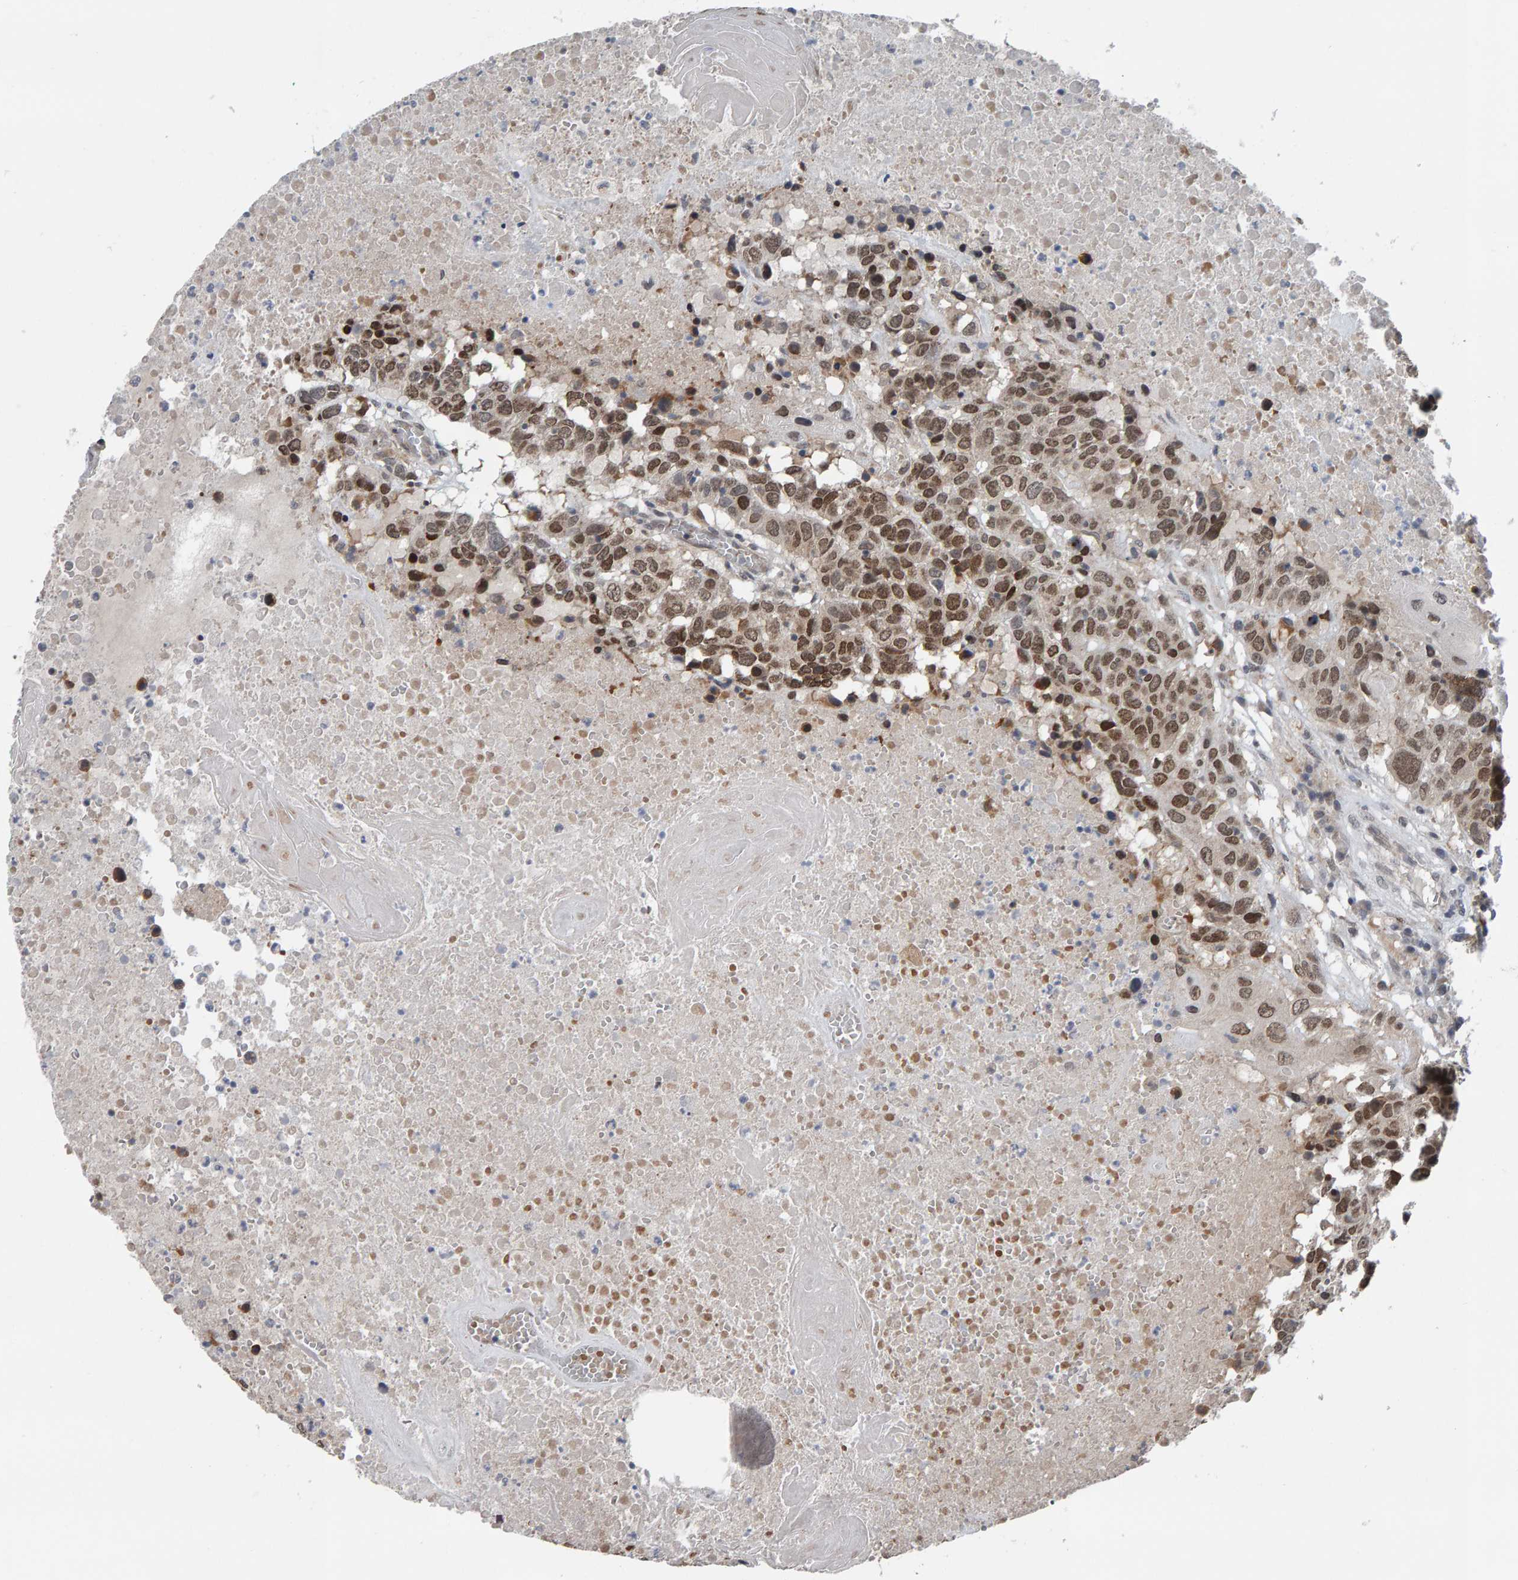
{"staining": {"intensity": "moderate", "quantity": ">75%", "location": "nuclear"}, "tissue": "head and neck cancer", "cell_type": "Tumor cells", "image_type": "cancer", "snomed": [{"axis": "morphology", "description": "Squamous cell carcinoma, NOS"}, {"axis": "topography", "description": "Head-Neck"}], "caption": "A micrograph of human head and neck cancer stained for a protein reveals moderate nuclear brown staining in tumor cells. (brown staining indicates protein expression, while blue staining denotes nuclei).", "gene": "COASY", "patient": {"sex": "male", "age": 66}}